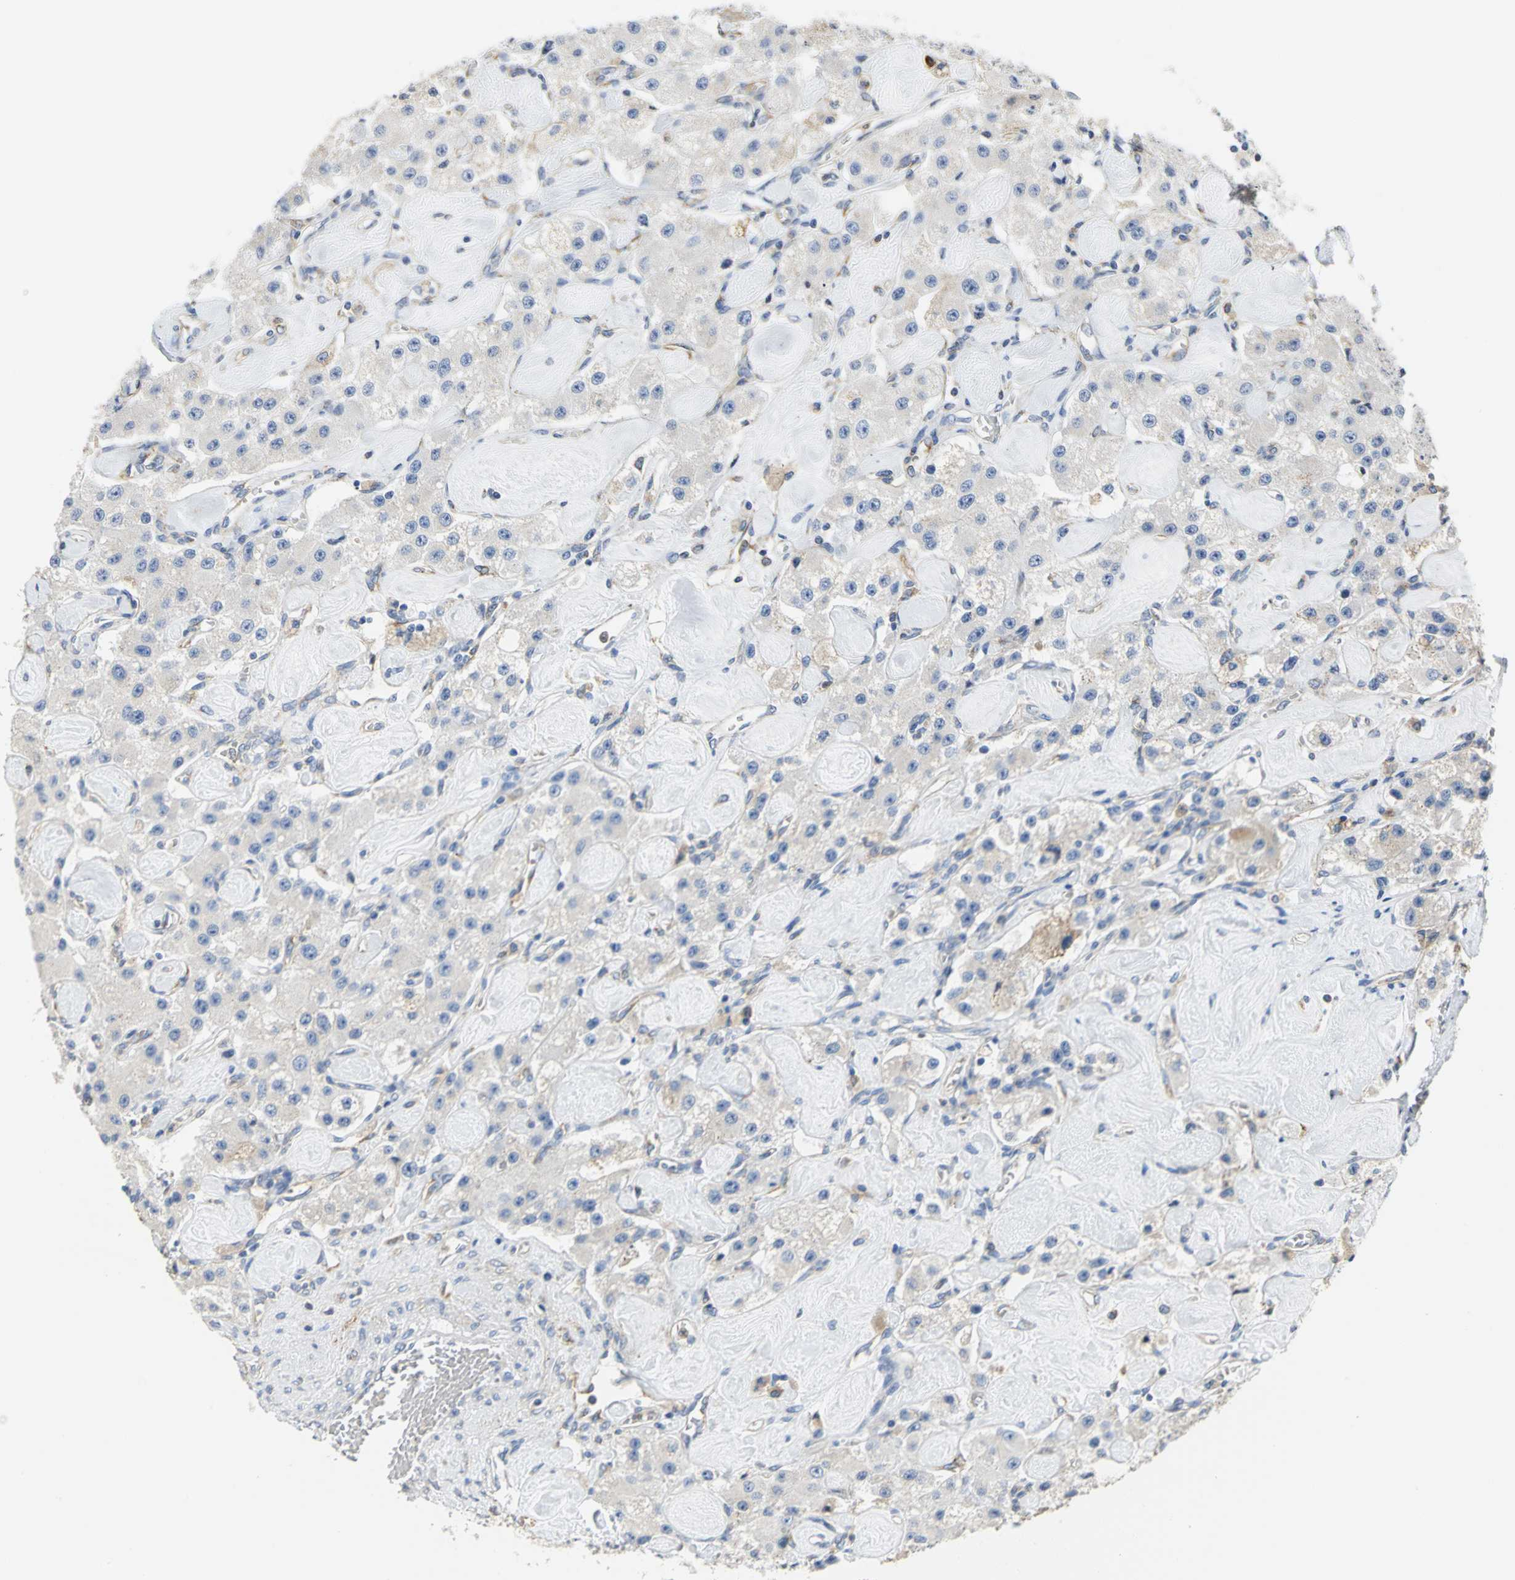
{"staining": {"intensity": "negative", "quantity": "none", "location": "none"}, "tissue": "carcinoid", "cell_type": "Tumor cells", "image_type": "cancer", "snomed": [{"axis": "morphology", "description": "Carcinoid, malignant, NOS"}, {"axis": "topography", "description": "Pancreas"}], "caption": "A histopathology image of carcinoid stained for a protein demonstrates no brown staining in tumor cells.", "gene": "GNRH2", "patient": {"sex": "male", "age": 41}}